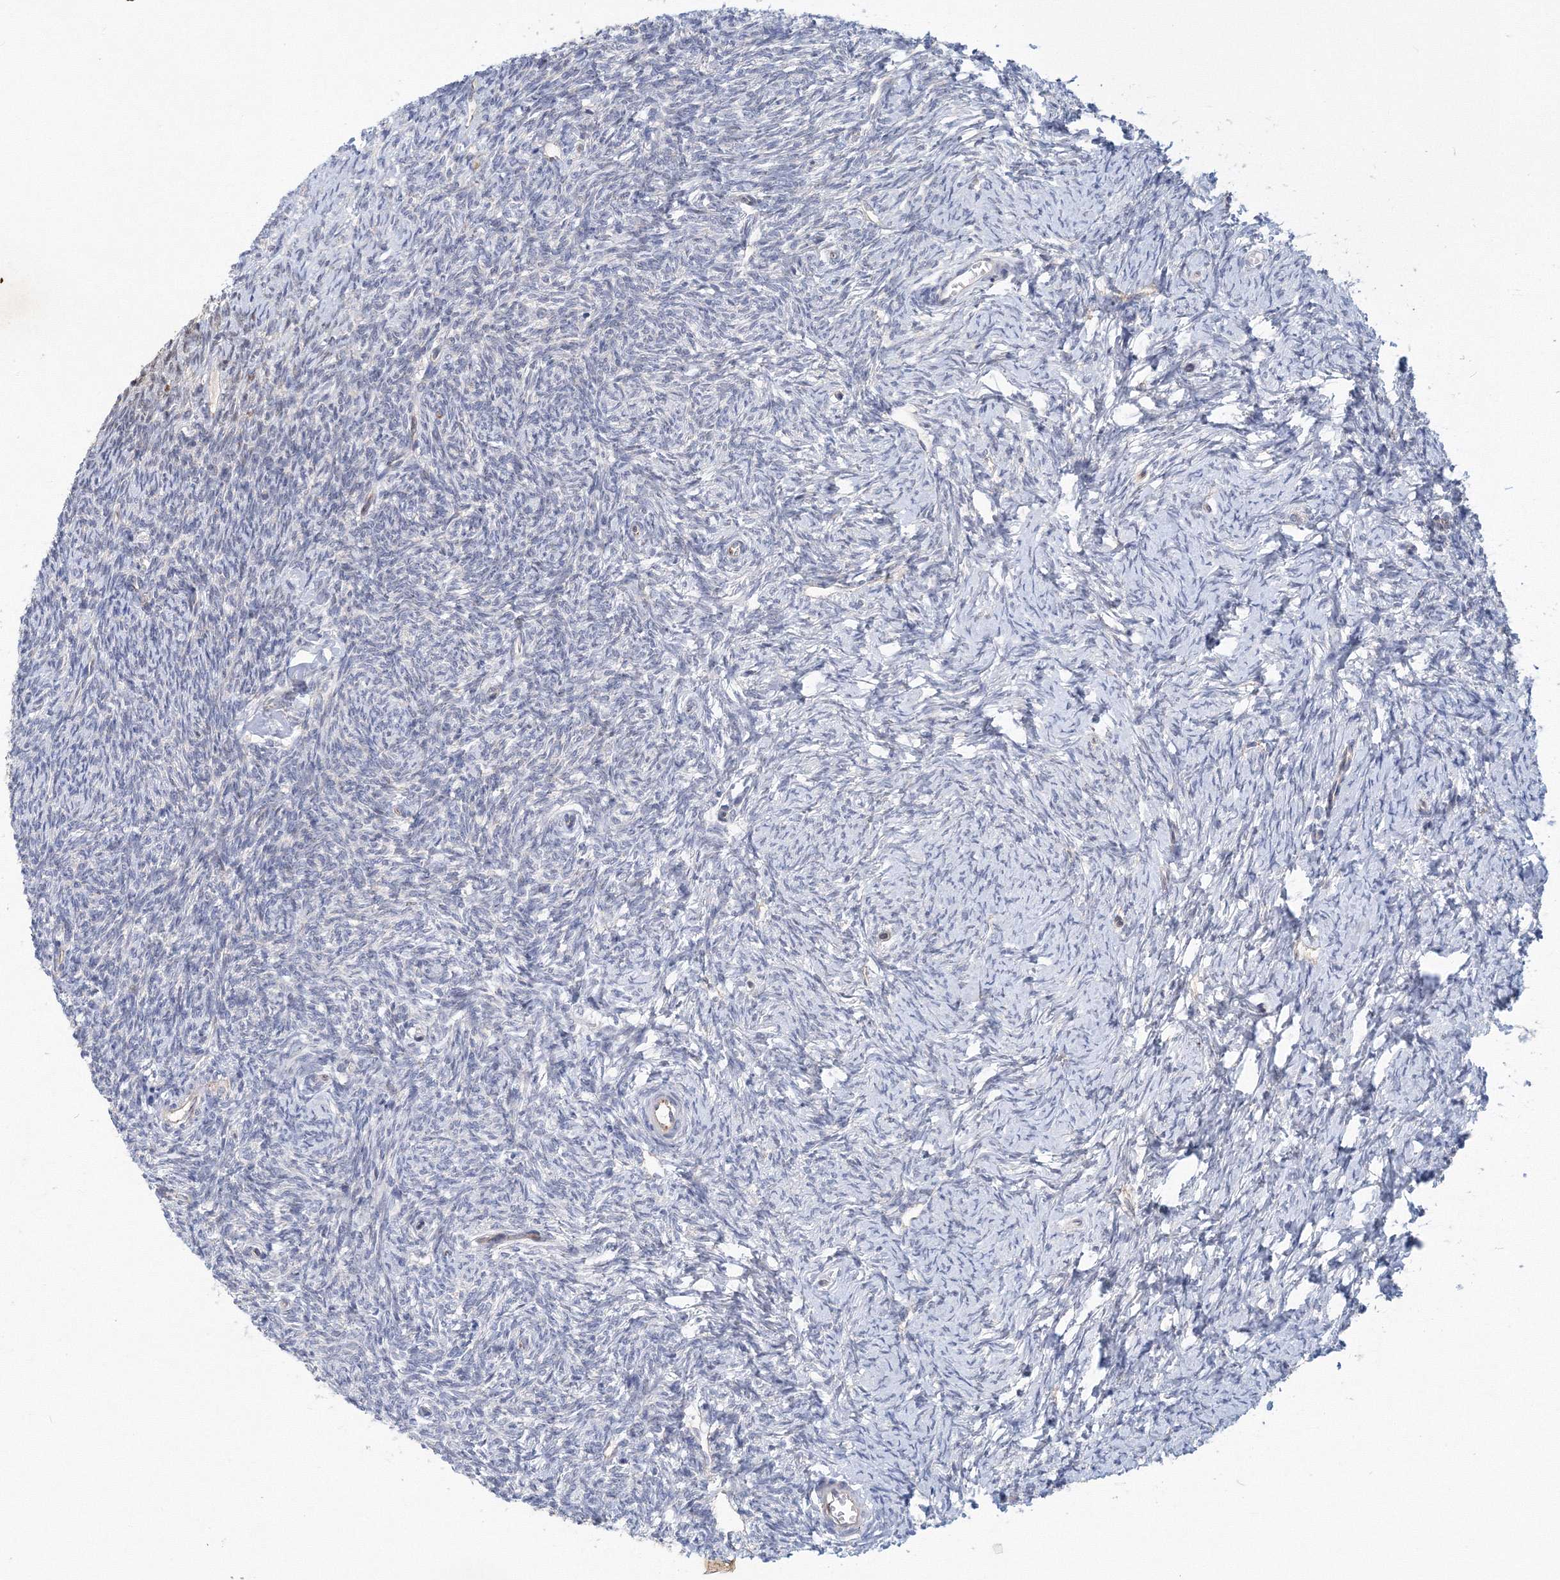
{"staining": {"intensity": "weak", "quantity": "25%-75%", "location": "cytoplasmic/membranous"}, "tissue": "ovary", "cell_type": "Follicle cells", "image_type": "normal", "snomed": [{"axis": "morphology", "description": "Normal tissue, NOS"}, {"axis": "morphology", "description": "Cyst, NOS"}, {"axis": "topography", "description": "Ovary"}], "caption": "Immunohistochemical staining of benign human ovary exhibits 25%-75% levels of weak cytoplasmic/membranous protein positivity in approximately 25%-75% of follicle cells.", "gene": "TANC1", "patient": {"sex": "female", "age": 33}}